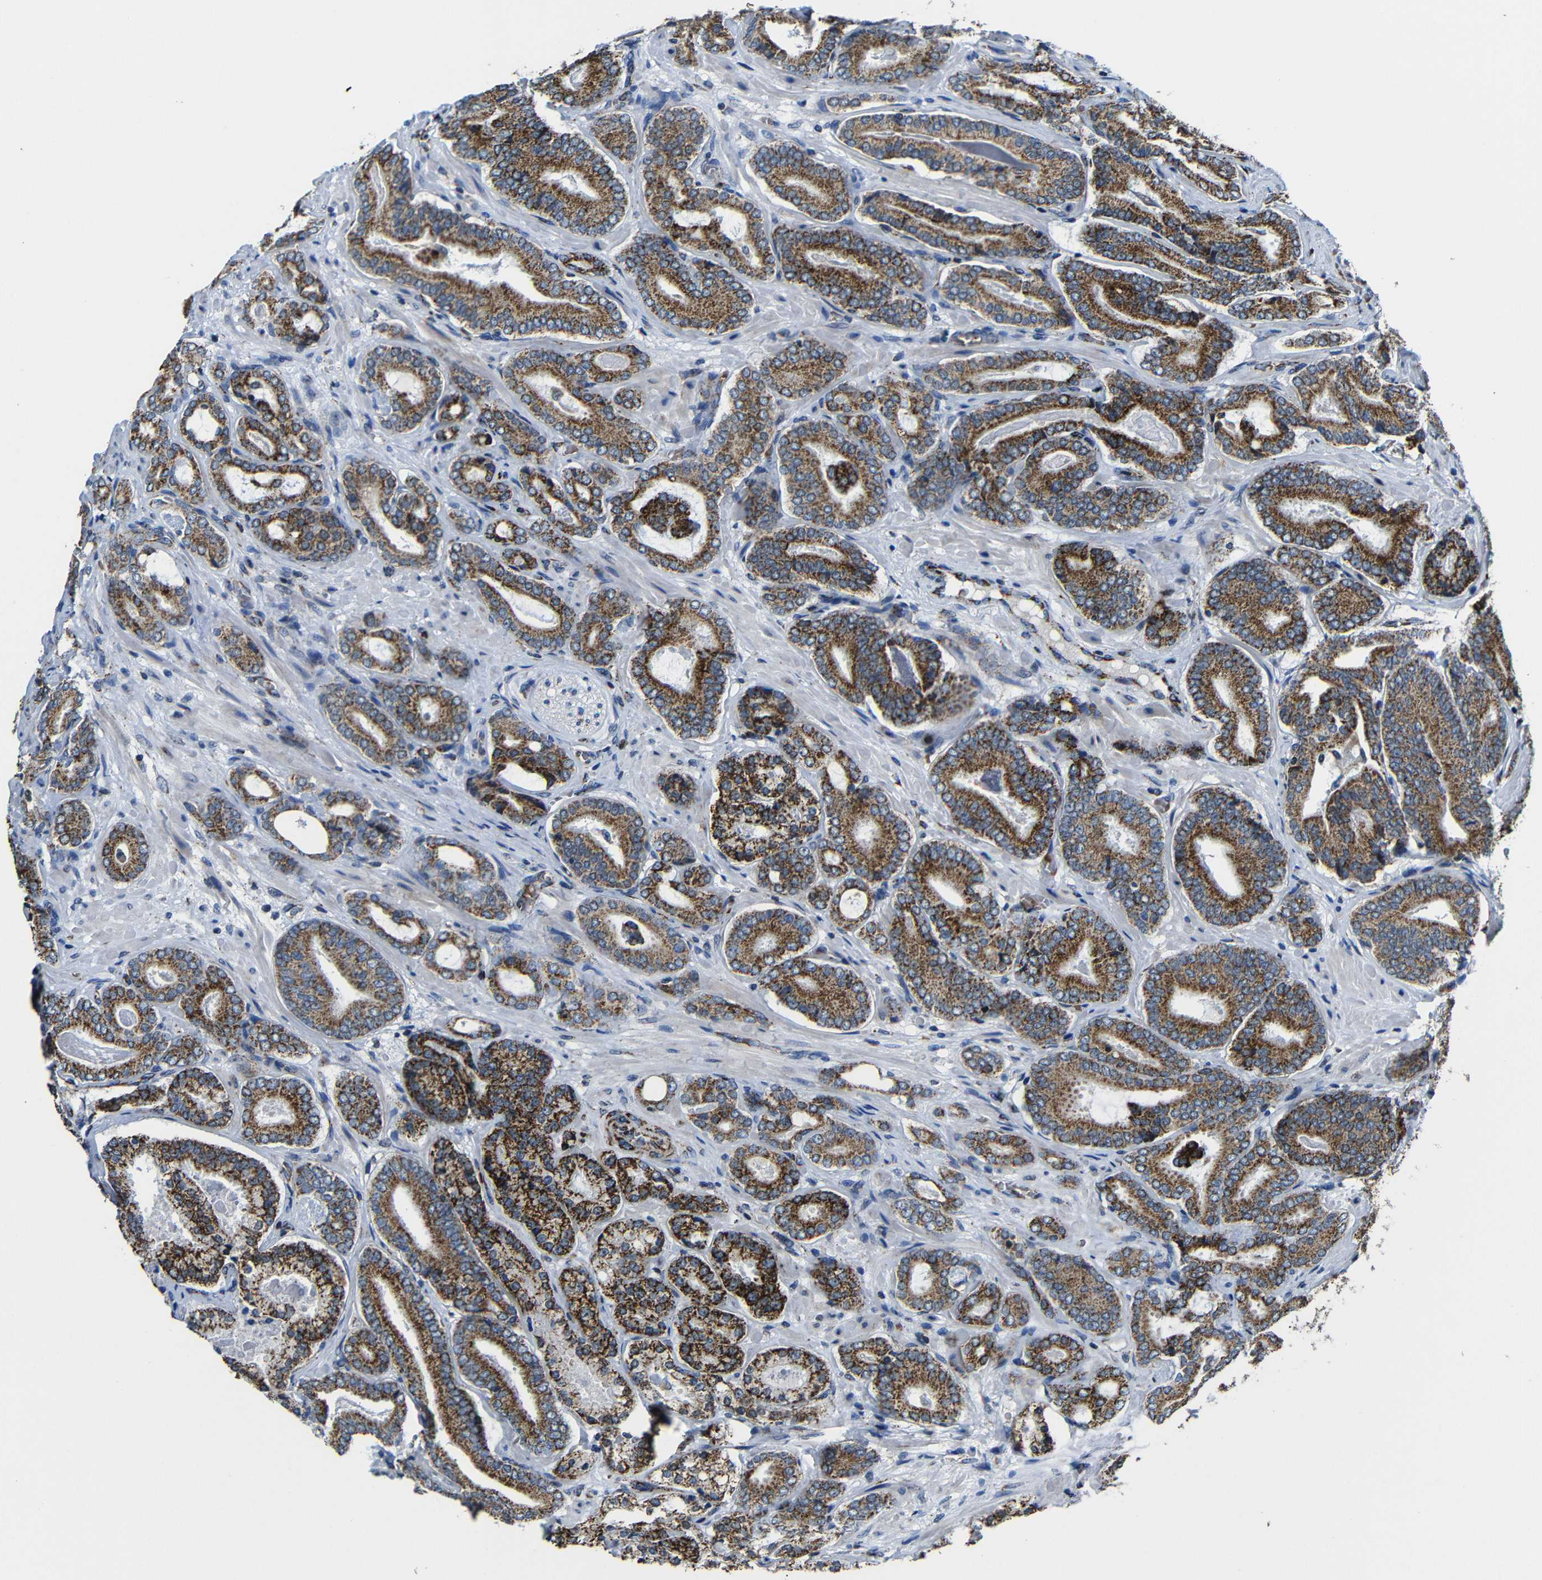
{"staining": {"intensity": "moderate", "quantity": ">75%", "location": "cytoplasmic/membranous"}, "tissue": "prostate cancer", "cell_type": "Tumor cells", "image_type": "cancer", "snomed": [{"axis": "morphology", "description": "Adenocarcinoma, High grade"}, {"axis": "topography", "description": "Prostate"}], "caption": "A histopathology image showing moderate cytoplasmic/membranous positivity in approximately >75% of tumor cells in high-grade adenocarcinoma (prostate), as visualized by brown immunohistochemical staining.", "gene": "CA5B", "patient": {"sex": "male", "age": 61}}